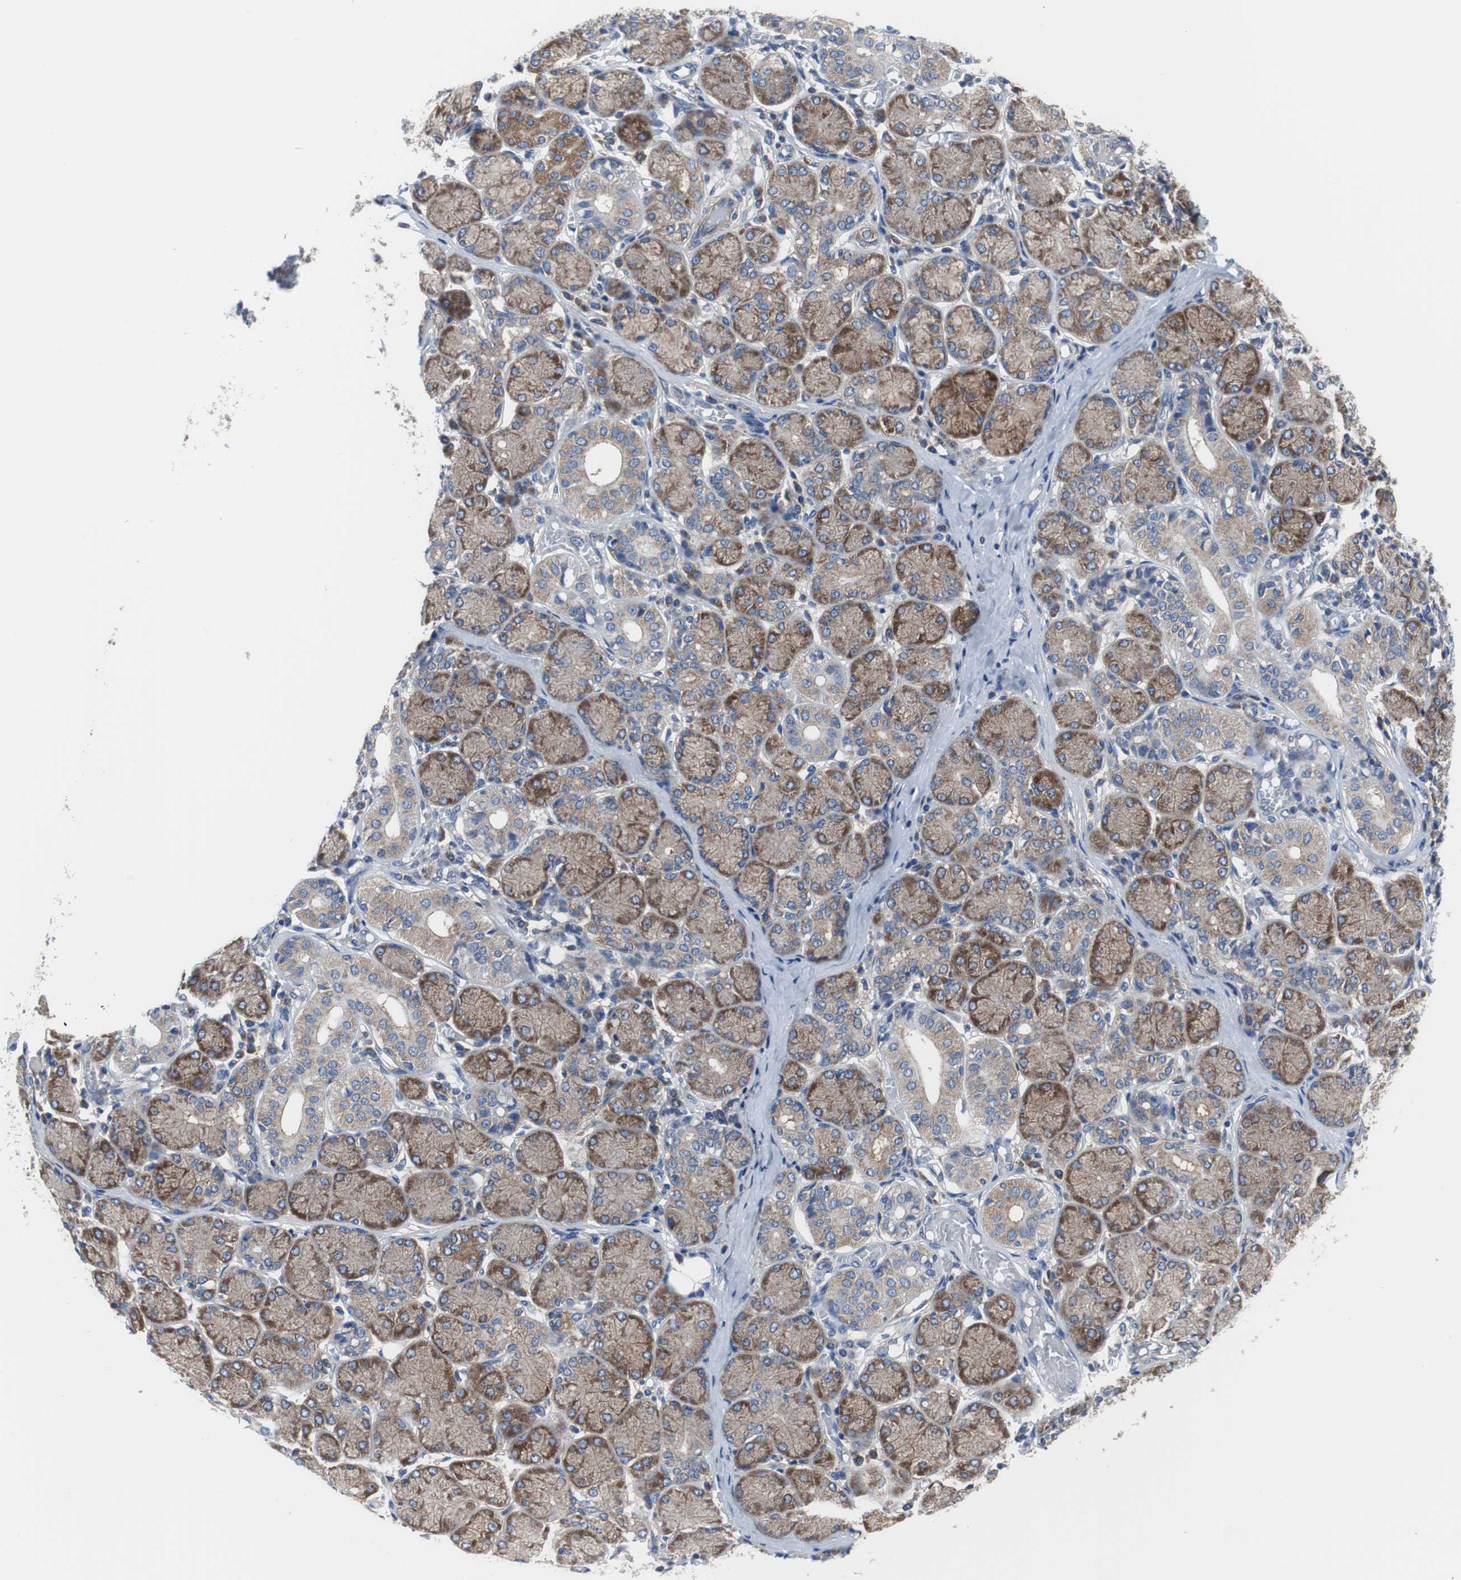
{"staining": {"intensity": "moderate", "quantity": ">75%", "location": "cytoplasmic/membranous"}, "tissue": "salivary gland", "cell_type": "Glandular cells", "image_type": "normal", "snomed": [{"axis": "morphology", "description": "Normal tissue, NOS"}, {"axis": "topography", "description": "Salivary gland"}], "caption": "Glandular cells exhibit moderate cytoplasmic/membranous expression in about >75% of cells in normal salivary gland.", "gene": "BRAF", "patient": {"sex": "female", "age": 24}}